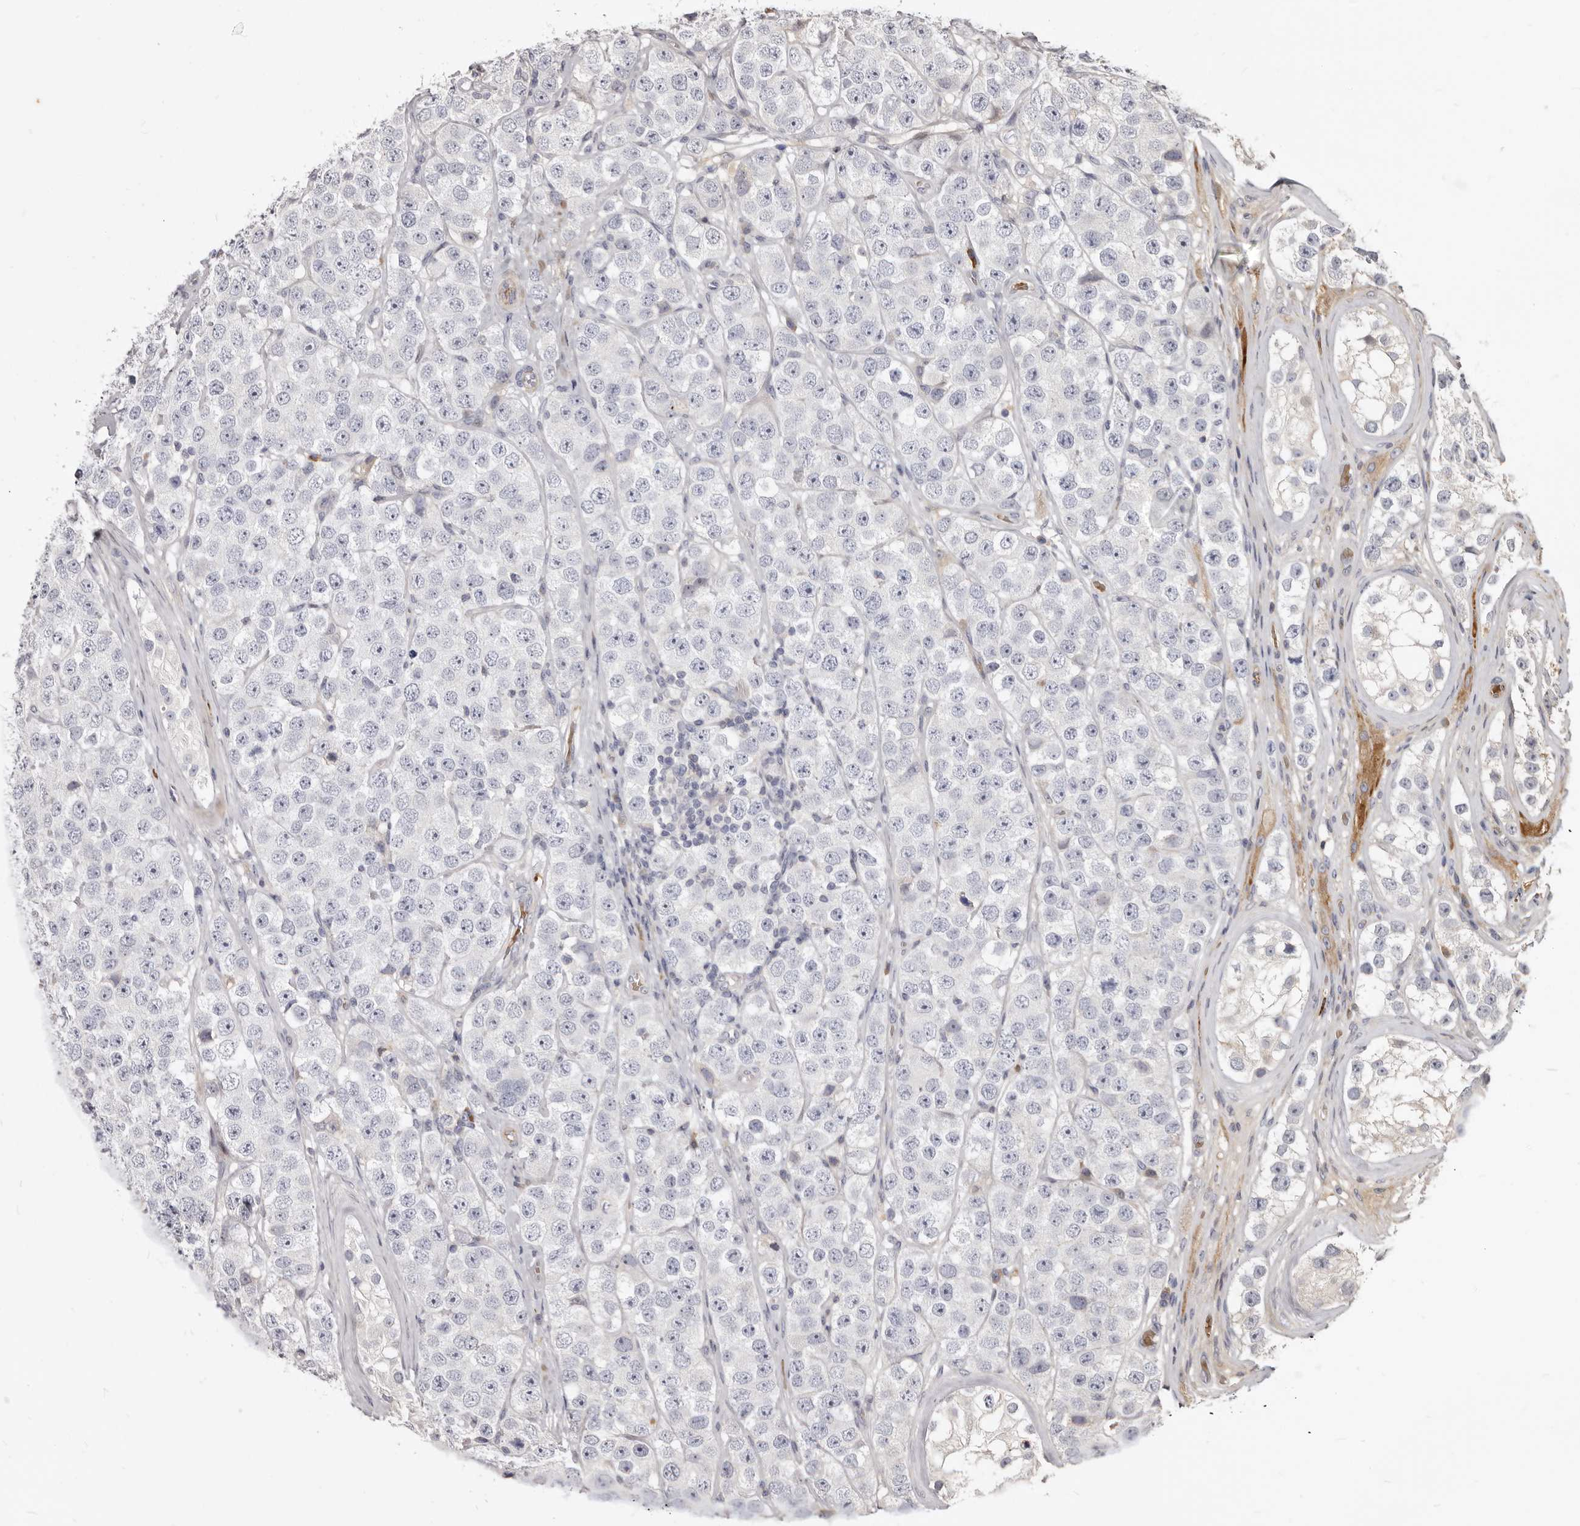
{"staining": {"intensity": "negative", "quantity": "none", "location": "none"}, "tissue": "testis cancer", "cell_type": "Tumor cells", "image_type": "cancer", "snomed": [{"axis": "morphology", "description": "Seminoma, NOS"}, {"axis": "topography", "description": "Testis"}], "caption": "DAB immunohistochemical staining of testis seminoma reveals no significant staining in tumor cells.", "gene": "FAS", "patient": {"sex": "male", "age": 28}}